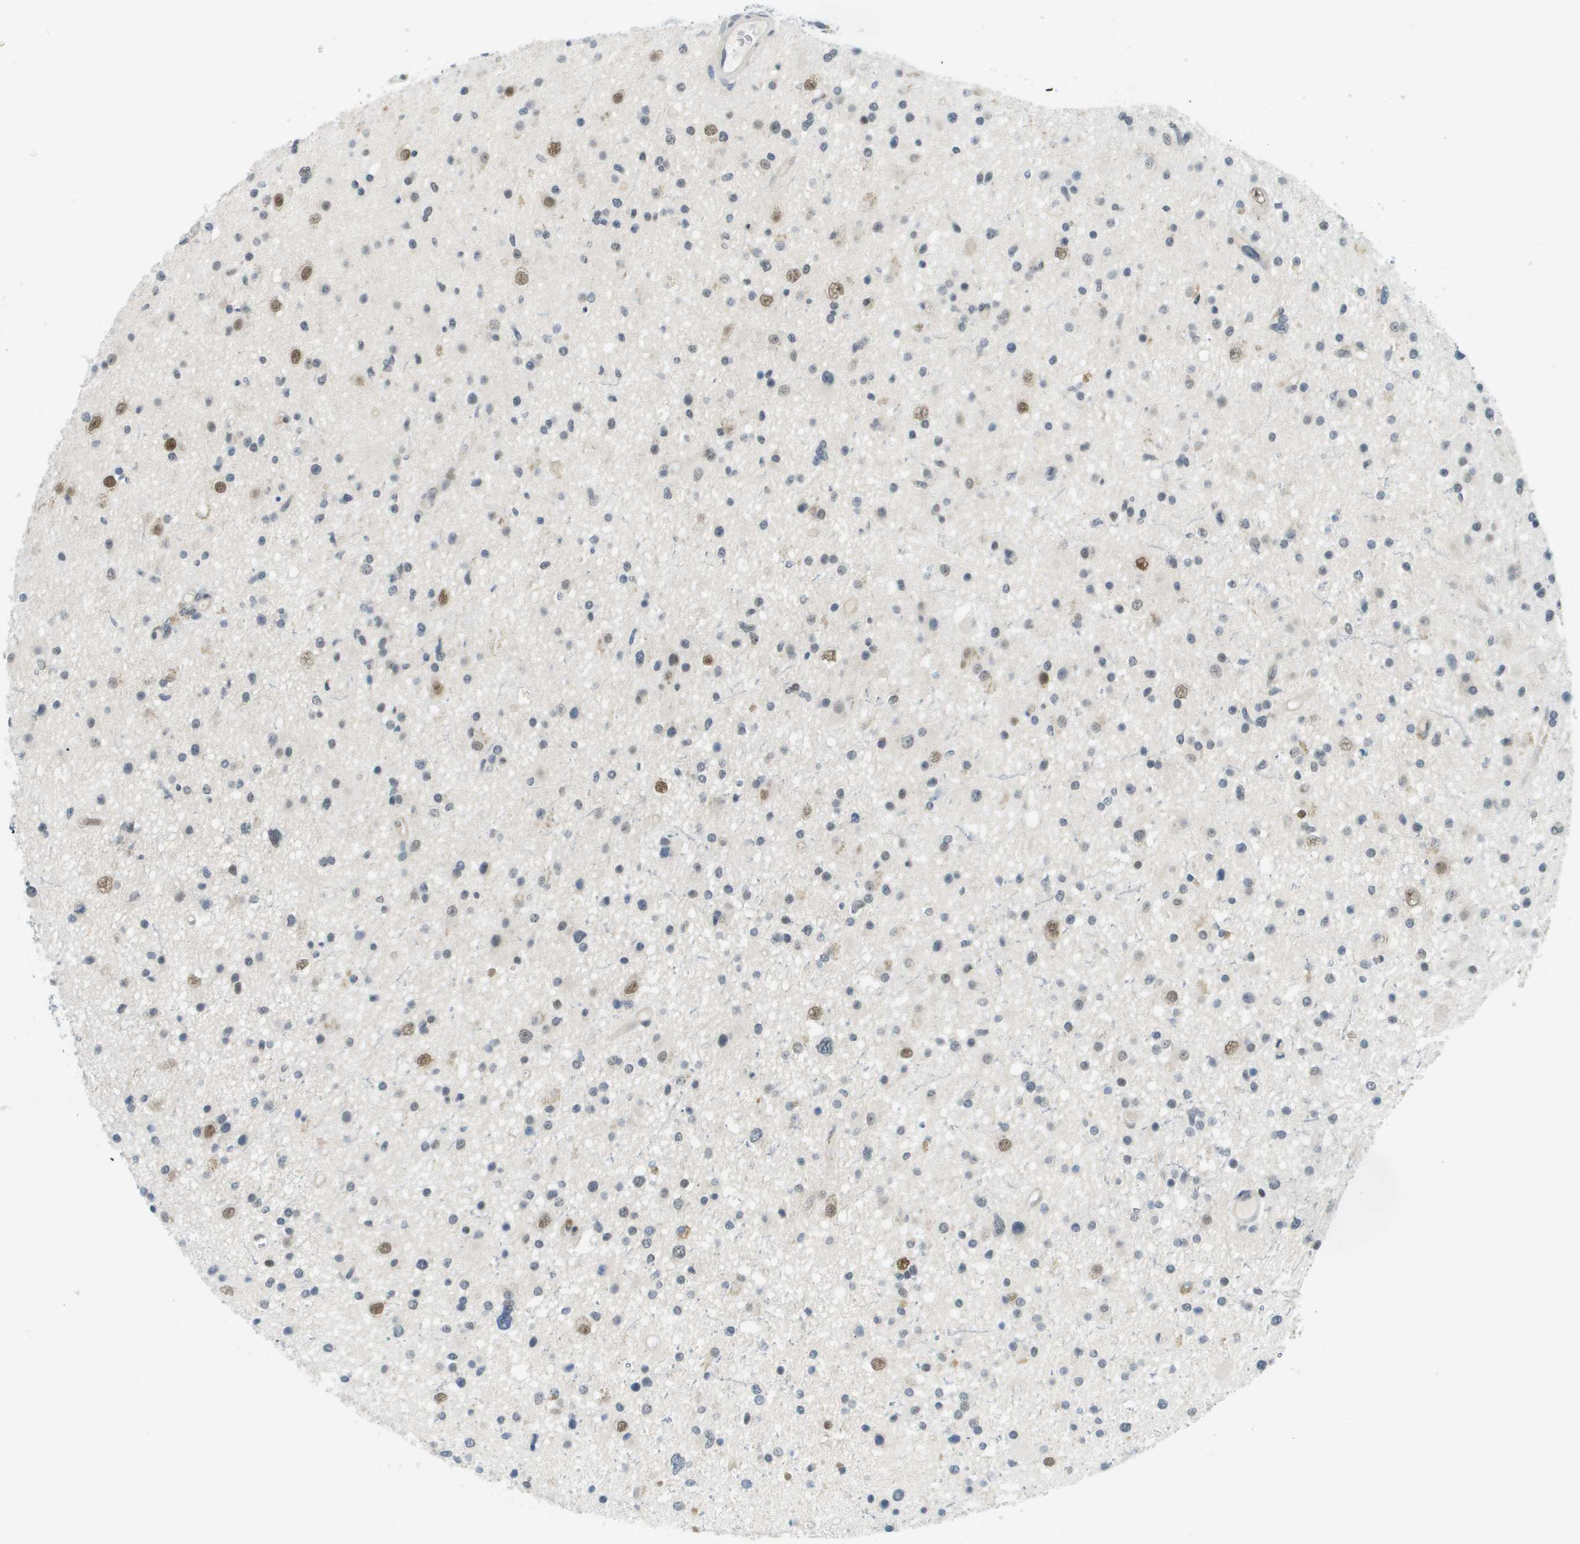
{"staining": {"intensity": "strong", "quantity": "<25%", "location": "nuclear"}, "tissue": "glioma", "cell_type": "Tumor cells", "image_type": "cancer", "snomed": [{"axis": "morphology", "description": "Glioma, malignant, High grade"}, {"axis": "topography", "description": "Brain"}], "caption": "An immunohistochemistry micrograph of neoplastic tissue is shown. Protein staining in brown highlights strong nuclear positivity in glioma within tumor cells. Ihc stains the protein of interest in brown and the nuclei are stained blue.", "gene": "ARID1B", "patient": {"sex": "male", "age": 33}}